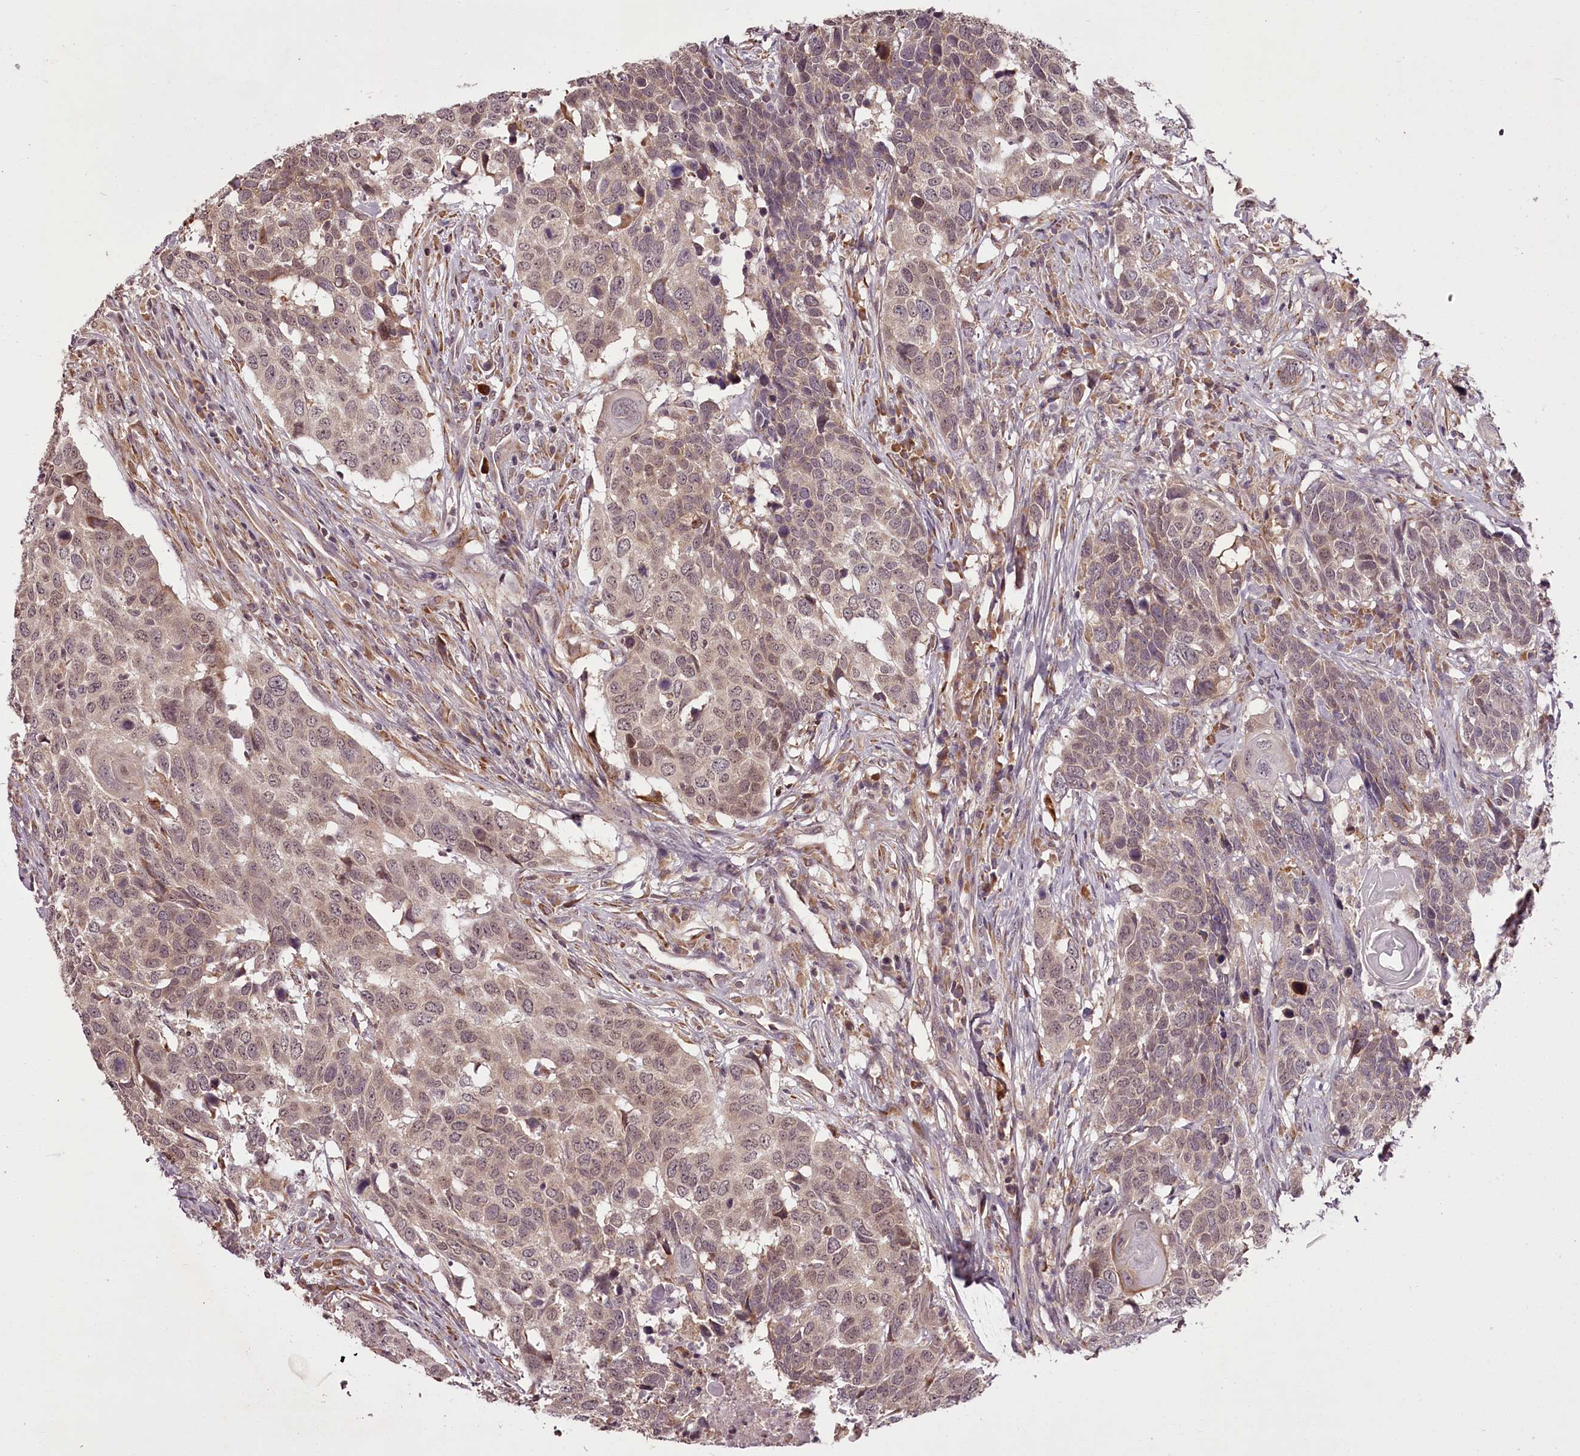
{"staining": {"intensity": "weak", "quantity": "25%-75%", "location": "cytoplasmic/membranous,nuclear"}, "tissue": "head and neck cancer", "cell_type": "Tumor cells", "image_type": "cancer", "snomed": [{"axis": "morphology", "description": "Squamous cell carcinoma, NOS"}, {"axis": "topography", "description": "Head-Neck"}], "caption": "Head and neck cancer stained for a protein reveals weak cytoplasmic/membranous and nuclear positivity in tumor cells. The protein of interest is shown in brown color, while the nuclei are stained blue.", "gene": "CCDC92", "patient": {"sex": "male", "age": 66}}